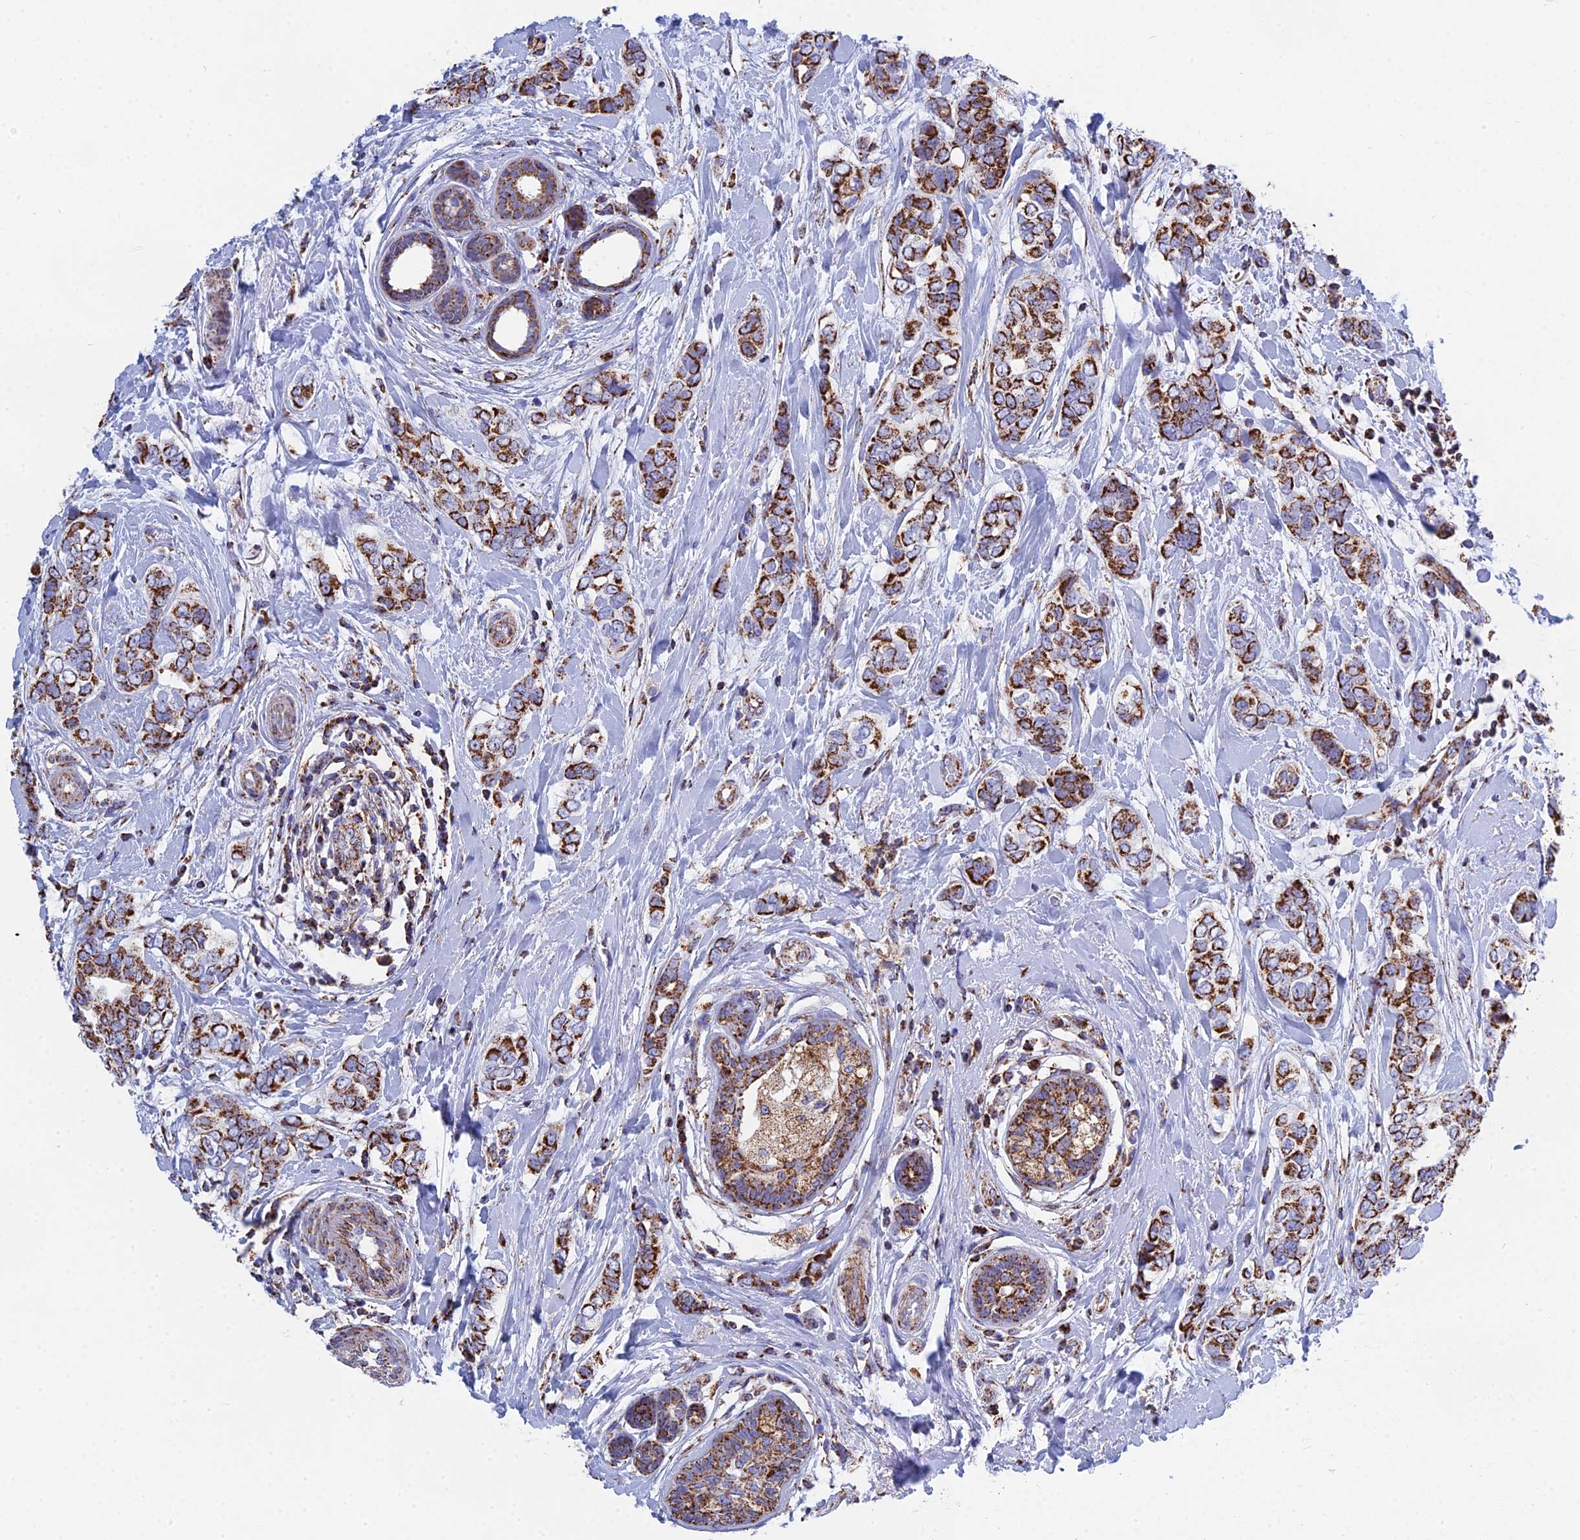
{"staining": {"intensity": "strong", "quantity": ">75%", "location": "cytoplasmic/membranous"}, "tissue": "breast cancer", "cell_type": "Tumor cells", "image_type": "cancer", "snomed": [{"axis": "morphology", "description": "Lobular carcinoma"}, {"axis": "topography", "description": "Breast"}], "caption": "Protein staining shows strong cytoplasmic/membranous positivity in about >75% of tumor cells in breast lobular carcinoma.", "gene": "NDUFA5", "patient": {"sex": "female", "age": 51}}